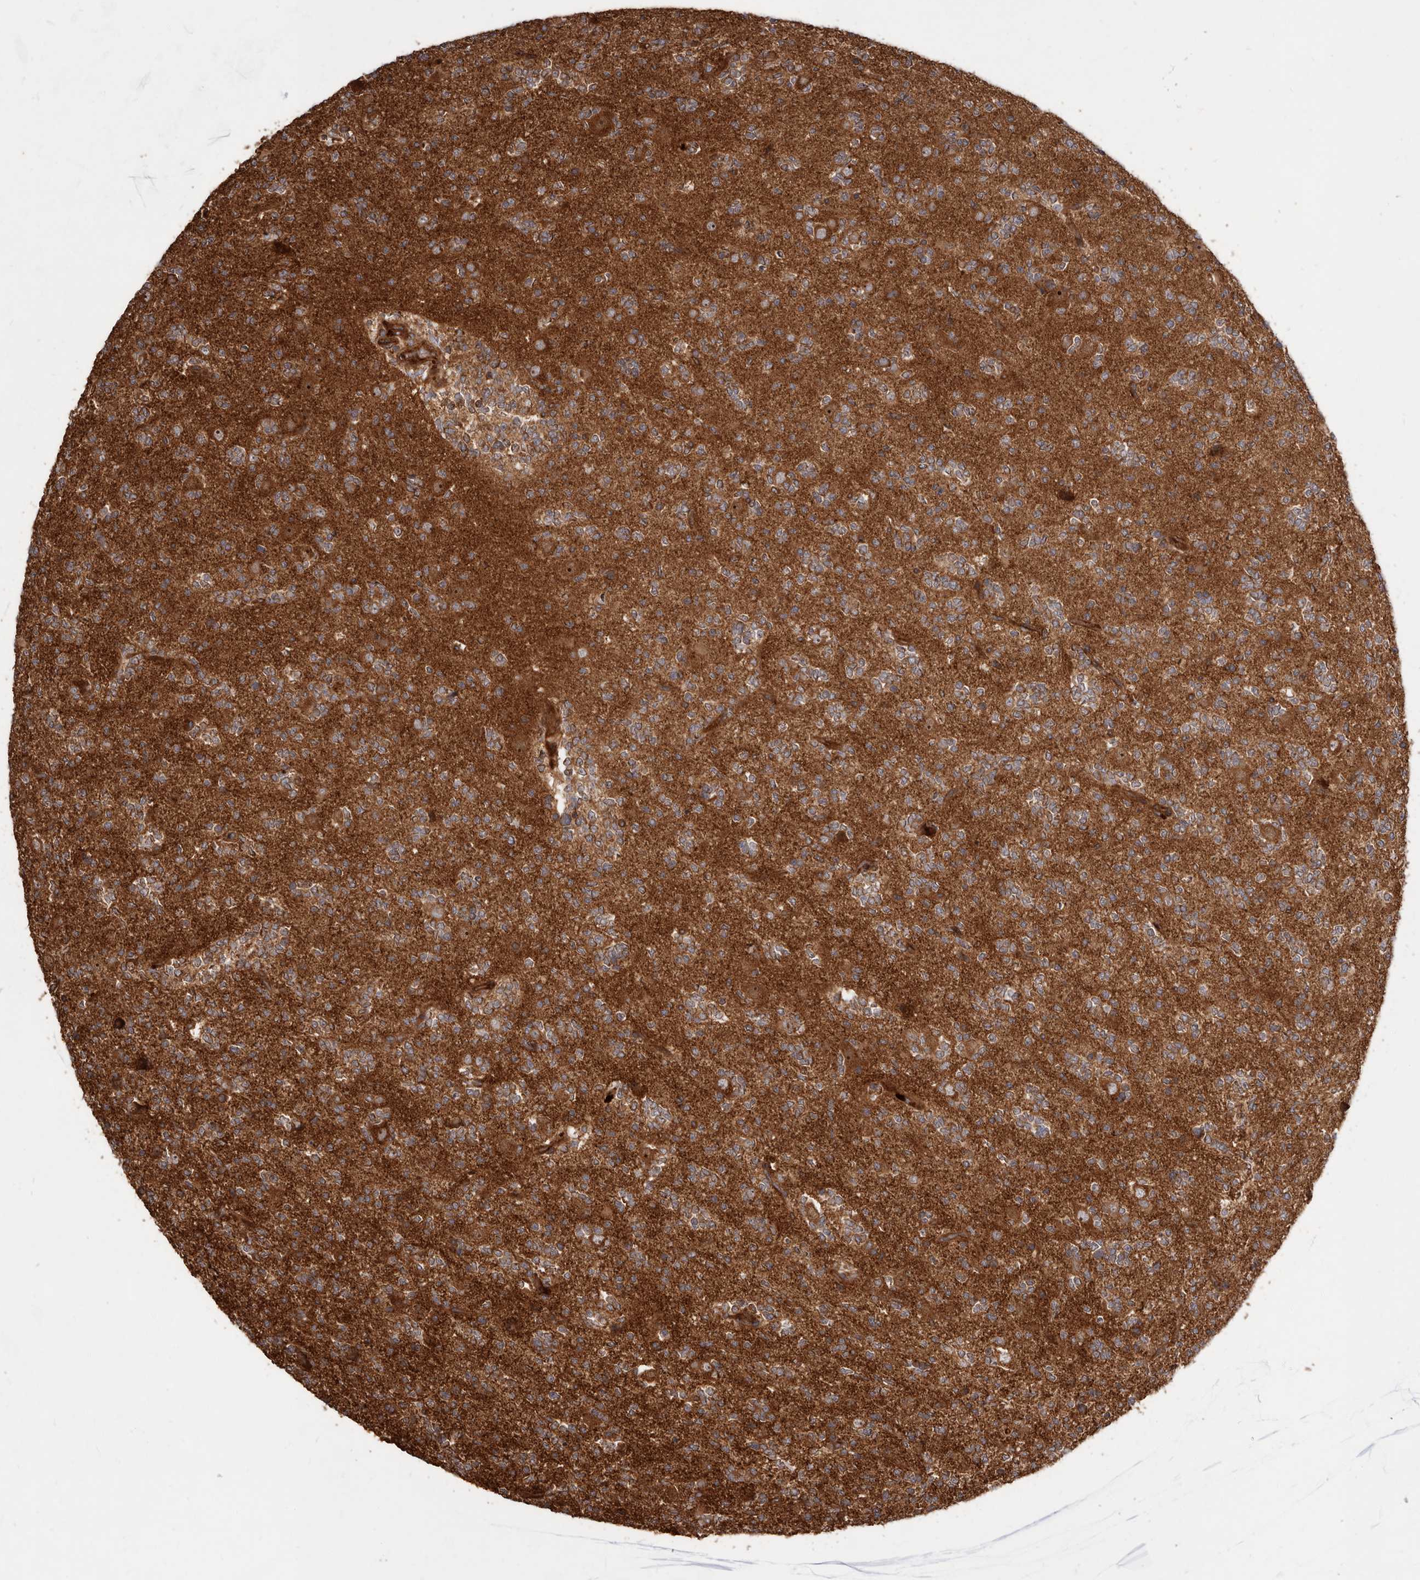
{"staining": {"intensity": "moderate", "quantity": ">75%", "location": "cytoplasmic/membranous"}, "tissue": "glioma", "cell_type": "Tumor cells", "image_type": "cancer", "snomed": [{"axis": "morphology", "description": "Glioma, malignant, High grade"}, {"axis": "topography", "description": "Brain"}], "caption": "Protein staining exhibits moderate cytoplasmic/membranous staining in approximately >75% of tumor cells in glioma.", "gene": "STK36", "patient": {"sex": "female", "age": 62}}